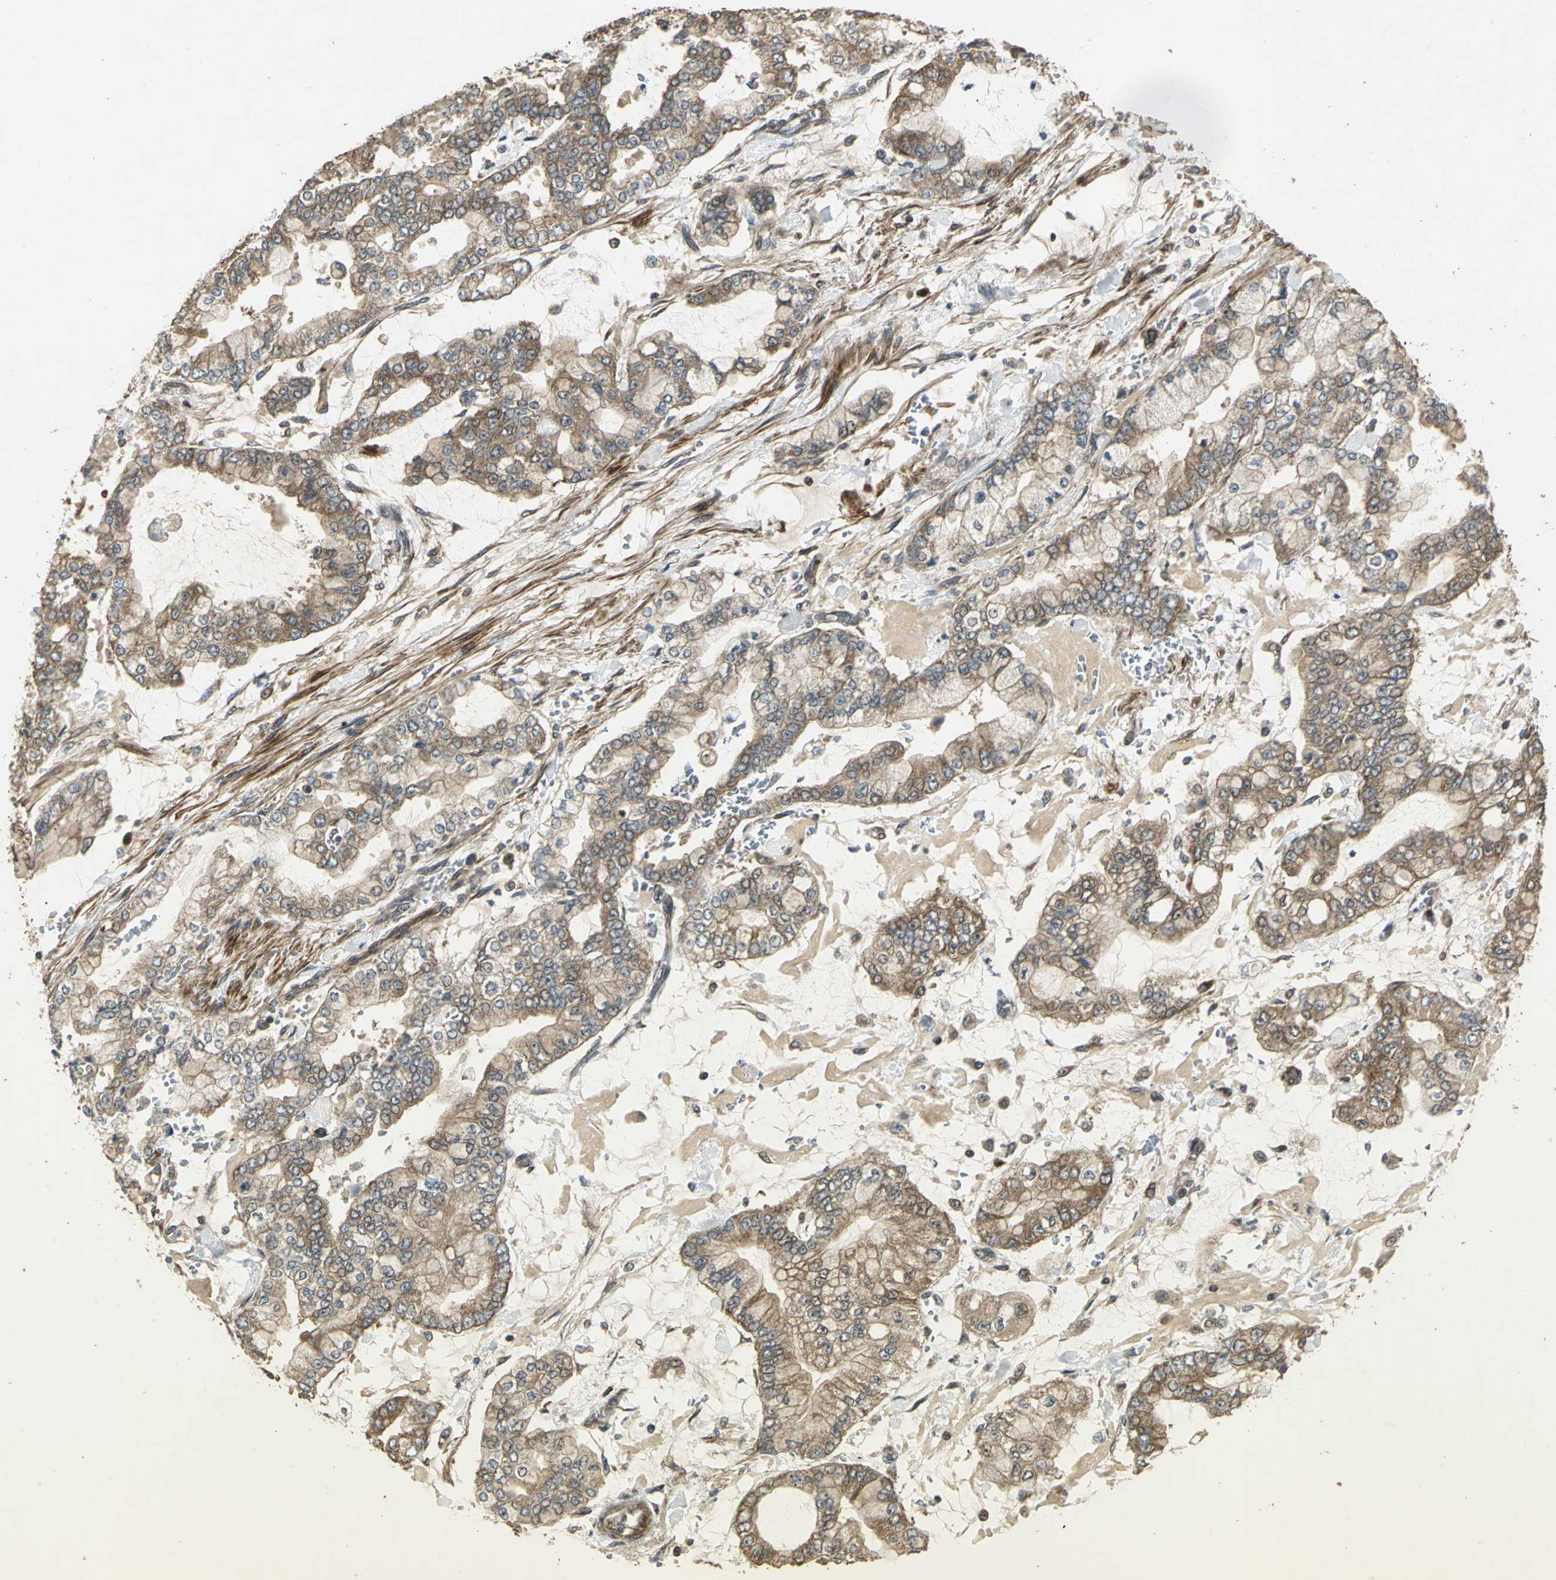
{"staining": {"intensity": "weak", "quantity": ">75%", "location": "cytoplasmic/membranous"}, "tissue": "stomach cancer", "cell_type": "Tumor cells", "image_type": "cancer", "snomed": [{"axis": "morphology", "description": "Normal tissue, NOS"}, {"axis": "morphology", "description": "Adenocarcinoma, NOS"}, {"axis": "topography", "description": "Stomach, upper"}, {"axis": "topography", "description": "Stomach"}], "caption": "Human stomach cancer (adenocarcinoma) stained with a protein marker exhibits weak staining in tumor cells.", "gene": "KANK1", "patient": {"sex": "male", "age": 76}}